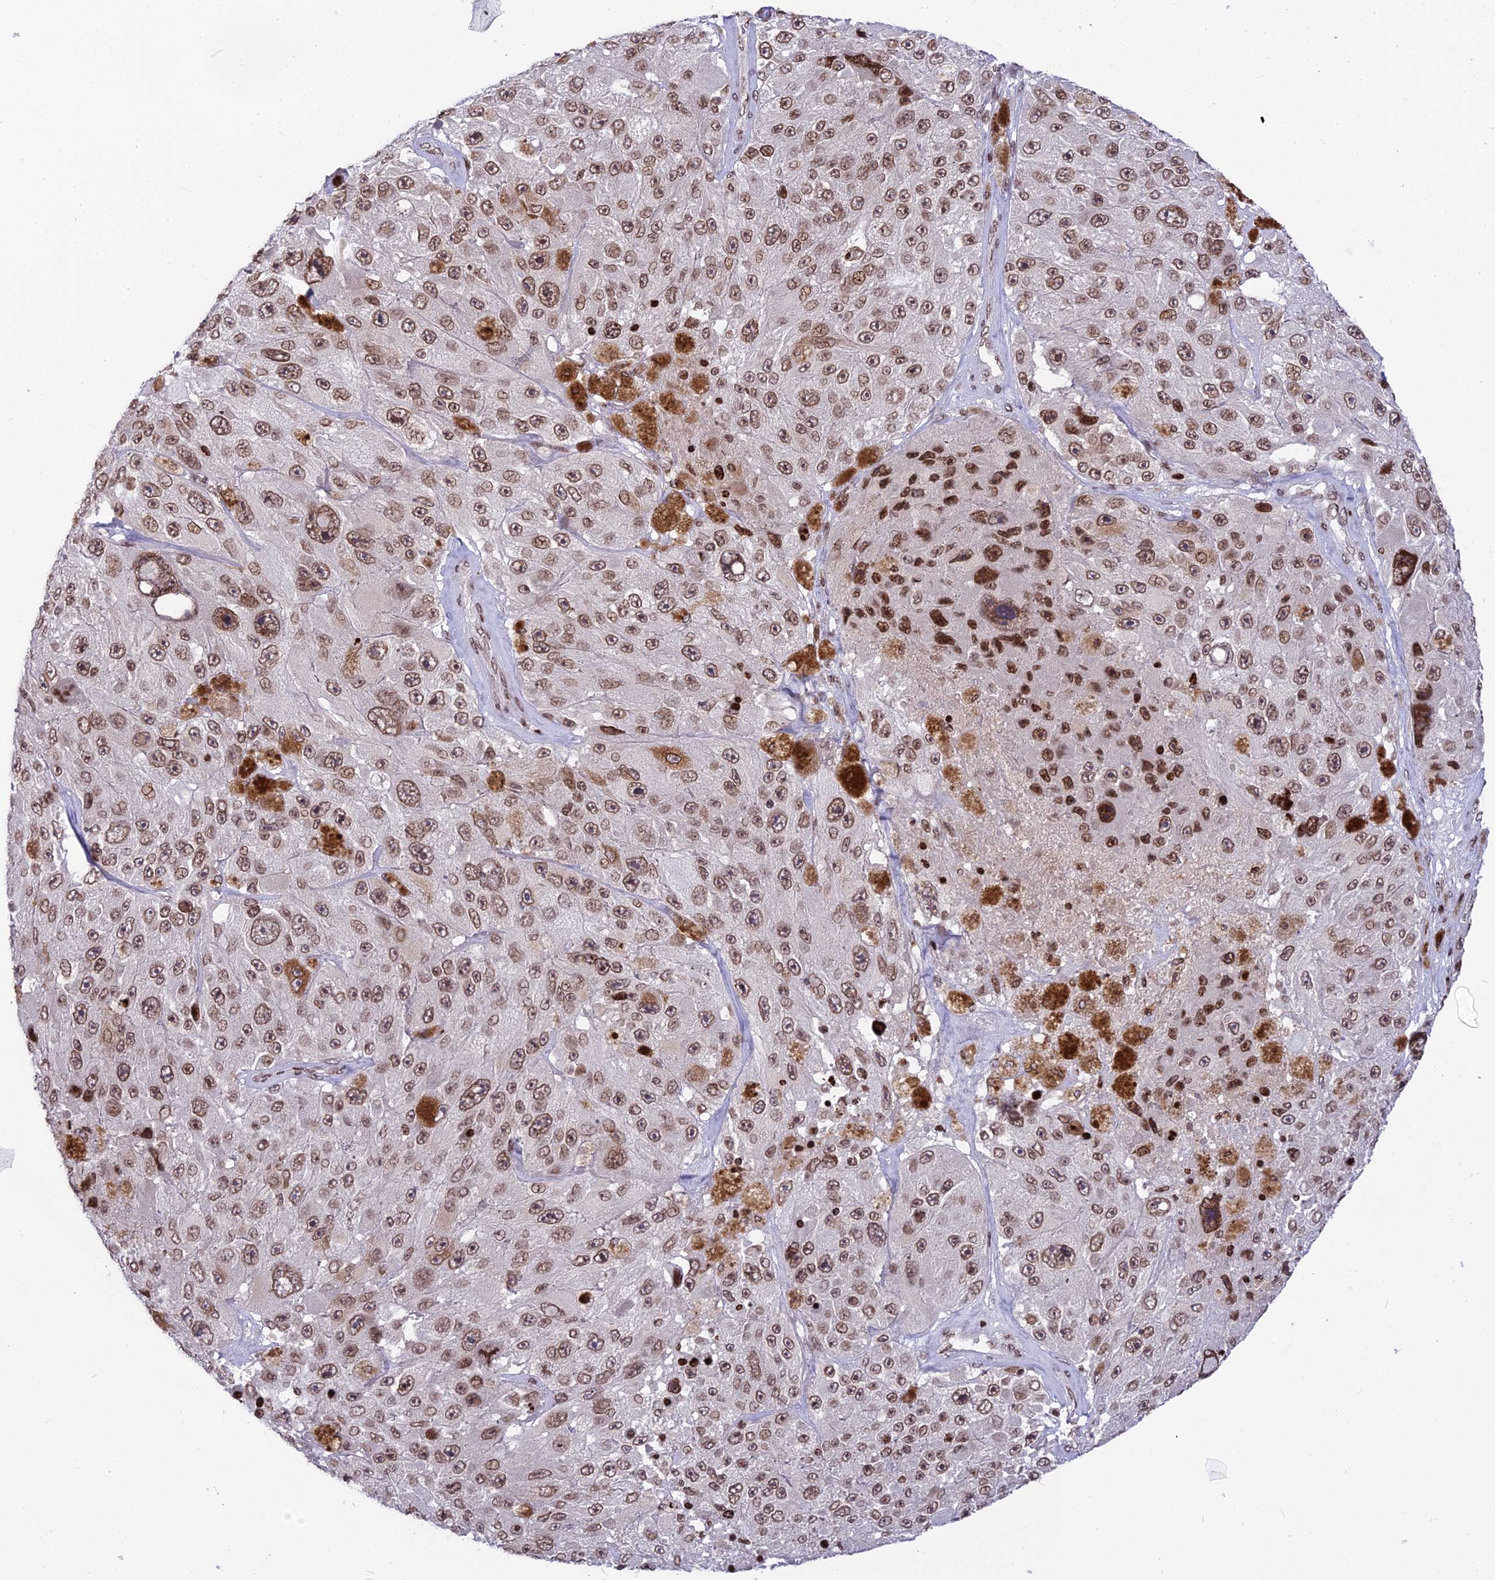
{"staining": {"intensity": "moderate", "quantity": ">75%", "location": "nuclear"}, "tissue": "melanoma", "cell_type": "Tumor cells", "image_type": "cancer", "snomed": [{"axis": "morphology", "description": "Malignant melanoma, Metastatic site"}, {"axis": "topography", "description": "Lymph node"}], "caption": "Protein staining displays moderate nuclear expression in approximately >75% of tumor cells in malignant melanoma (metastatic site).", "gene": "TET2", "patient": {"sex": "male", "age": 62}}